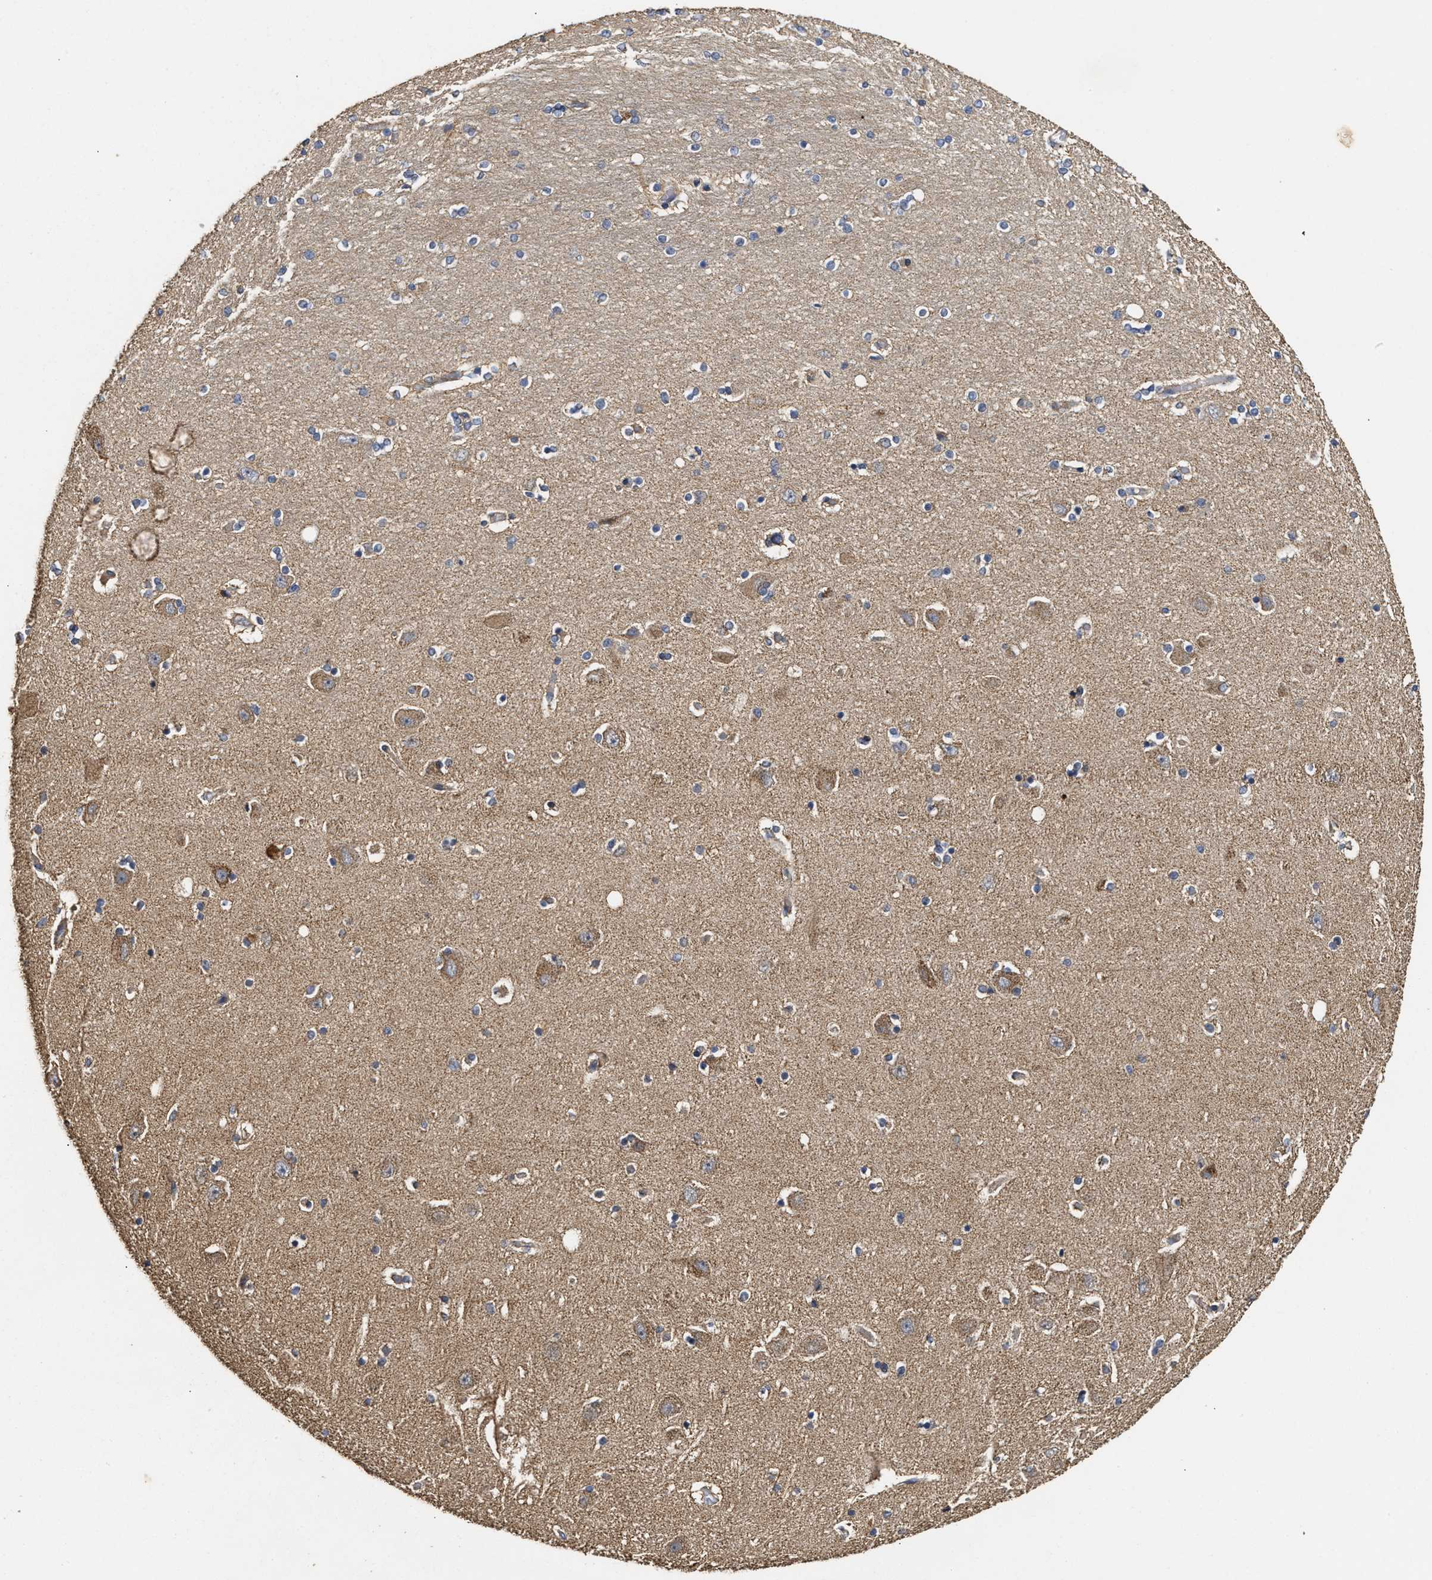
{"staining": {"intensity": "weak", "quantity": "<25%", "location": "cytoplasmic/membranous"}, "tissue": "hippocampus", "cell_type": "Glial cells", "image_type": "normal", "snomed": [{"axis": "morphology", "description": "Normal tissue, NOS"}, {"axis": "topography", "description": "Hippocampus"}], "caption": "IHC micrograph of benign hippocampus: human hippocampus stained with DAB exhibits no significant protein expression in glial cells.", "gene": "NAV1", "patient": {"sex": "female", "age": 54}}